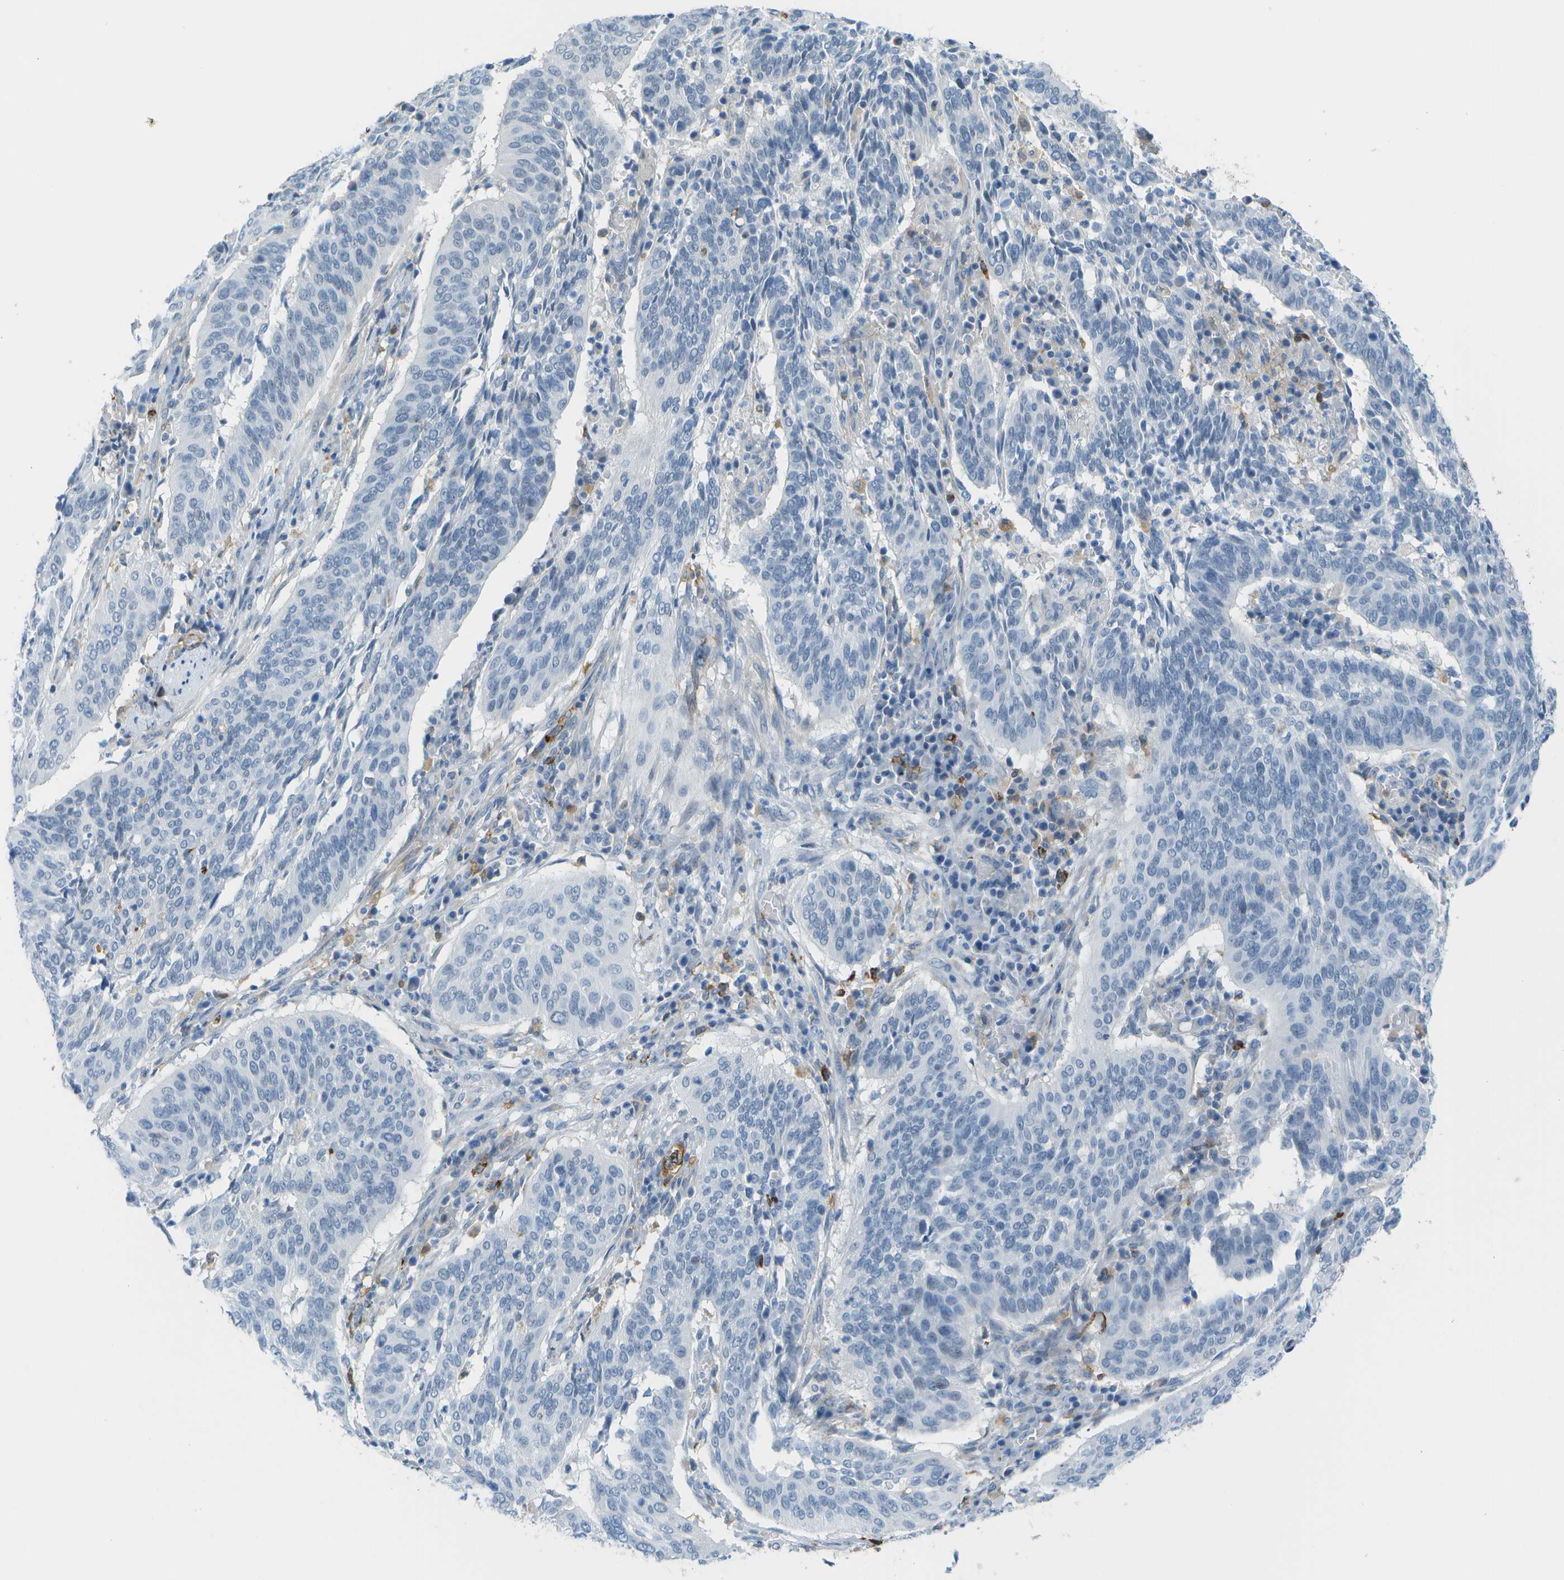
{"staining": {"intensity": "negative", "quantity": "none", "location": "none"}, "tissue": "cervical cancer", "cell_type": "Tumor cells", "image_type": "cancer", "snomed": [{"axis": "morphology", "description": "Normal tissue, NOS"}, {"axis": "morphology", "description": "Squamous cell carcinoma, NOS"}, {"axis": "topography", "description": "Cervix"}], "caption": "Immunohistochemistry of human cervical squamous cell carcinoma reveals no staining in tumor cells.", "gene": "ZBTB43", "patient": {"sex": "female", "age": 39}}